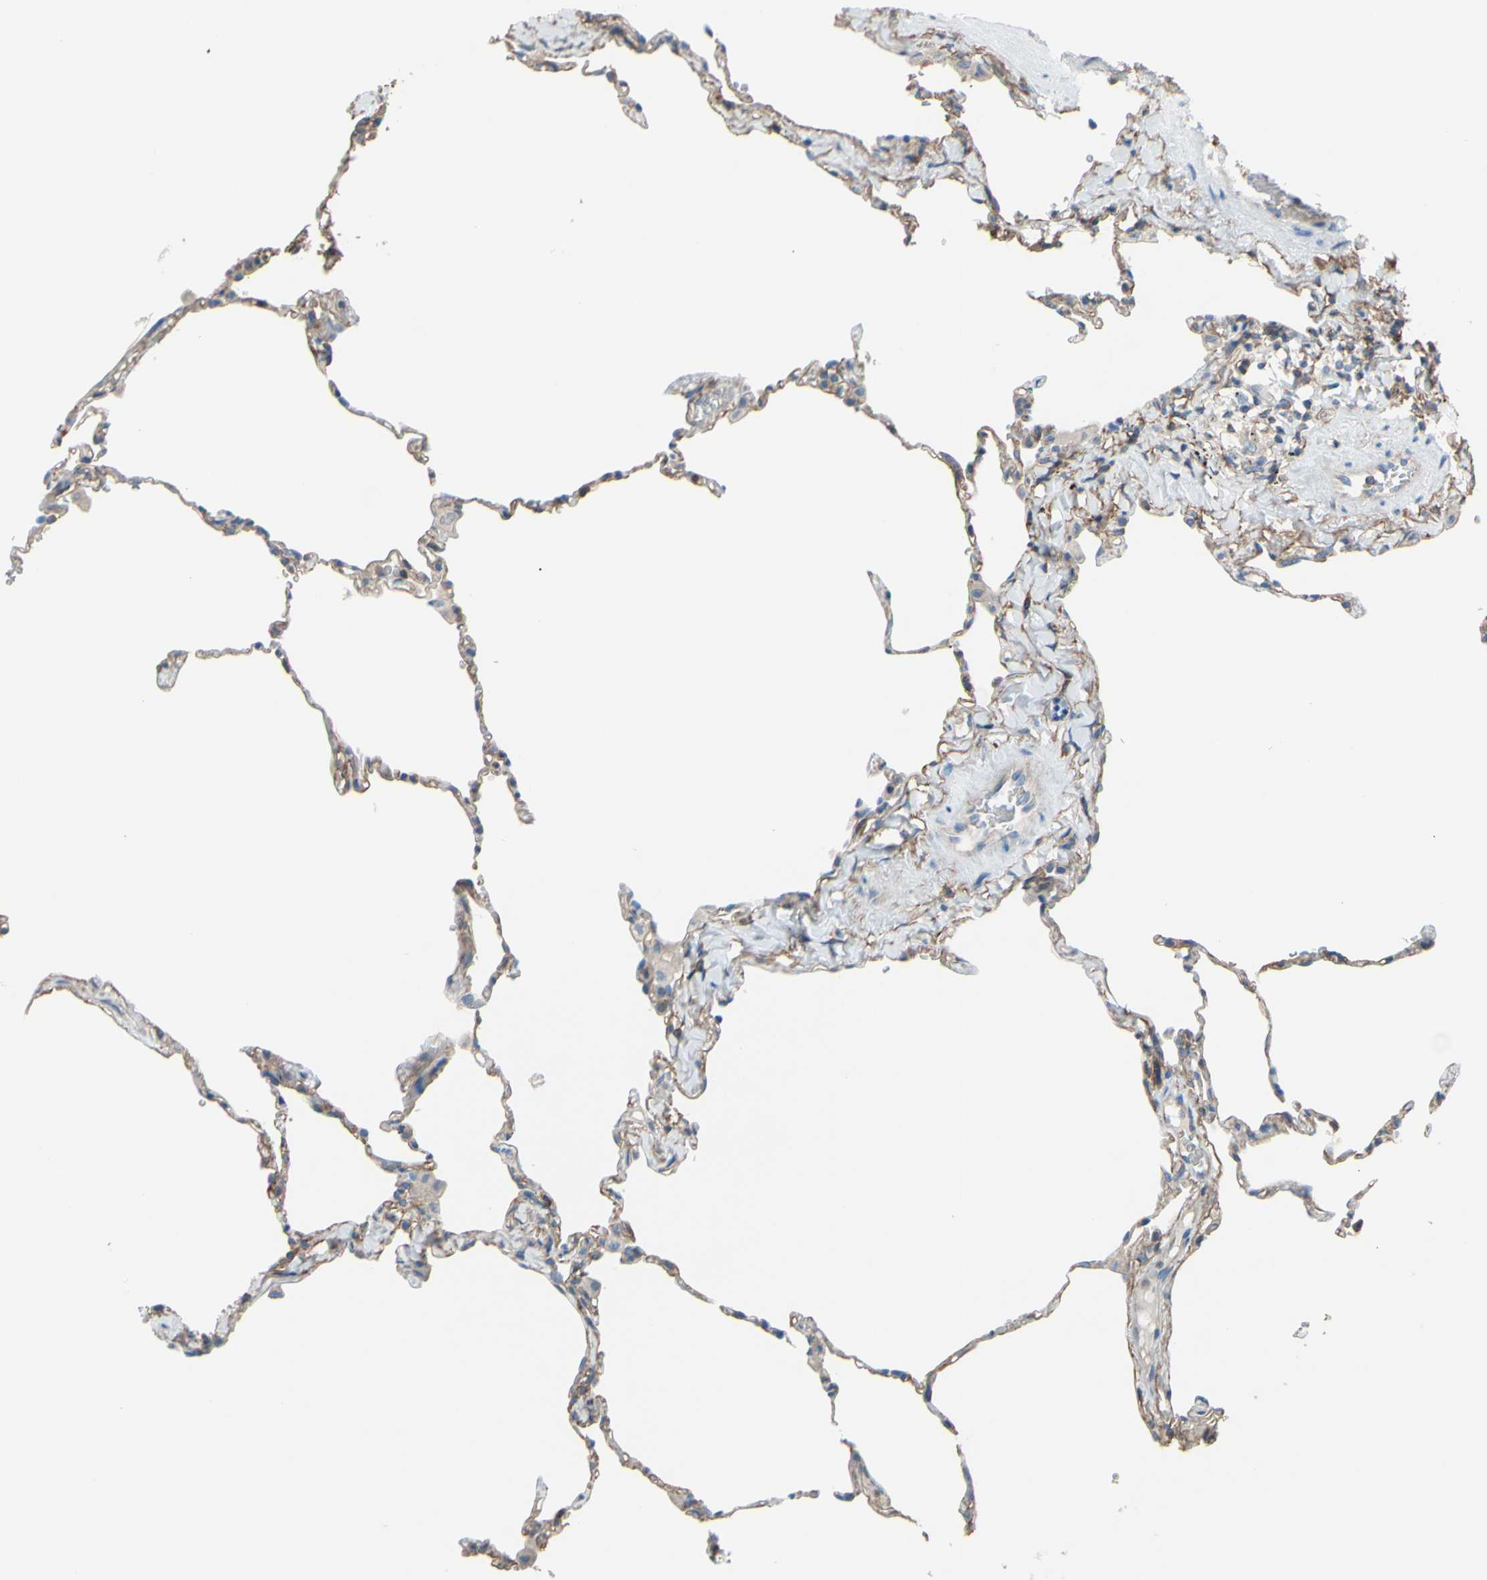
{"staining": {"intensity": "weak", "quantity": "25%-75%", "location": "cytoplasmic/membranous"}, "tissue": "lung", "cell_type": "Alveolar cells", "image_type": "normal", "snomed": [{"axis": "morphology", "description": "Normal tissue, NOS"}, {"axis": "topography", "description": "Lung"}], "caption": "The immunohistochemical stain highlights weak cytoplasmic/membranous staining in alveolar cells of normal lung.", "gene": "ADD1", "patient": {"sex": "male", "age": 59}}